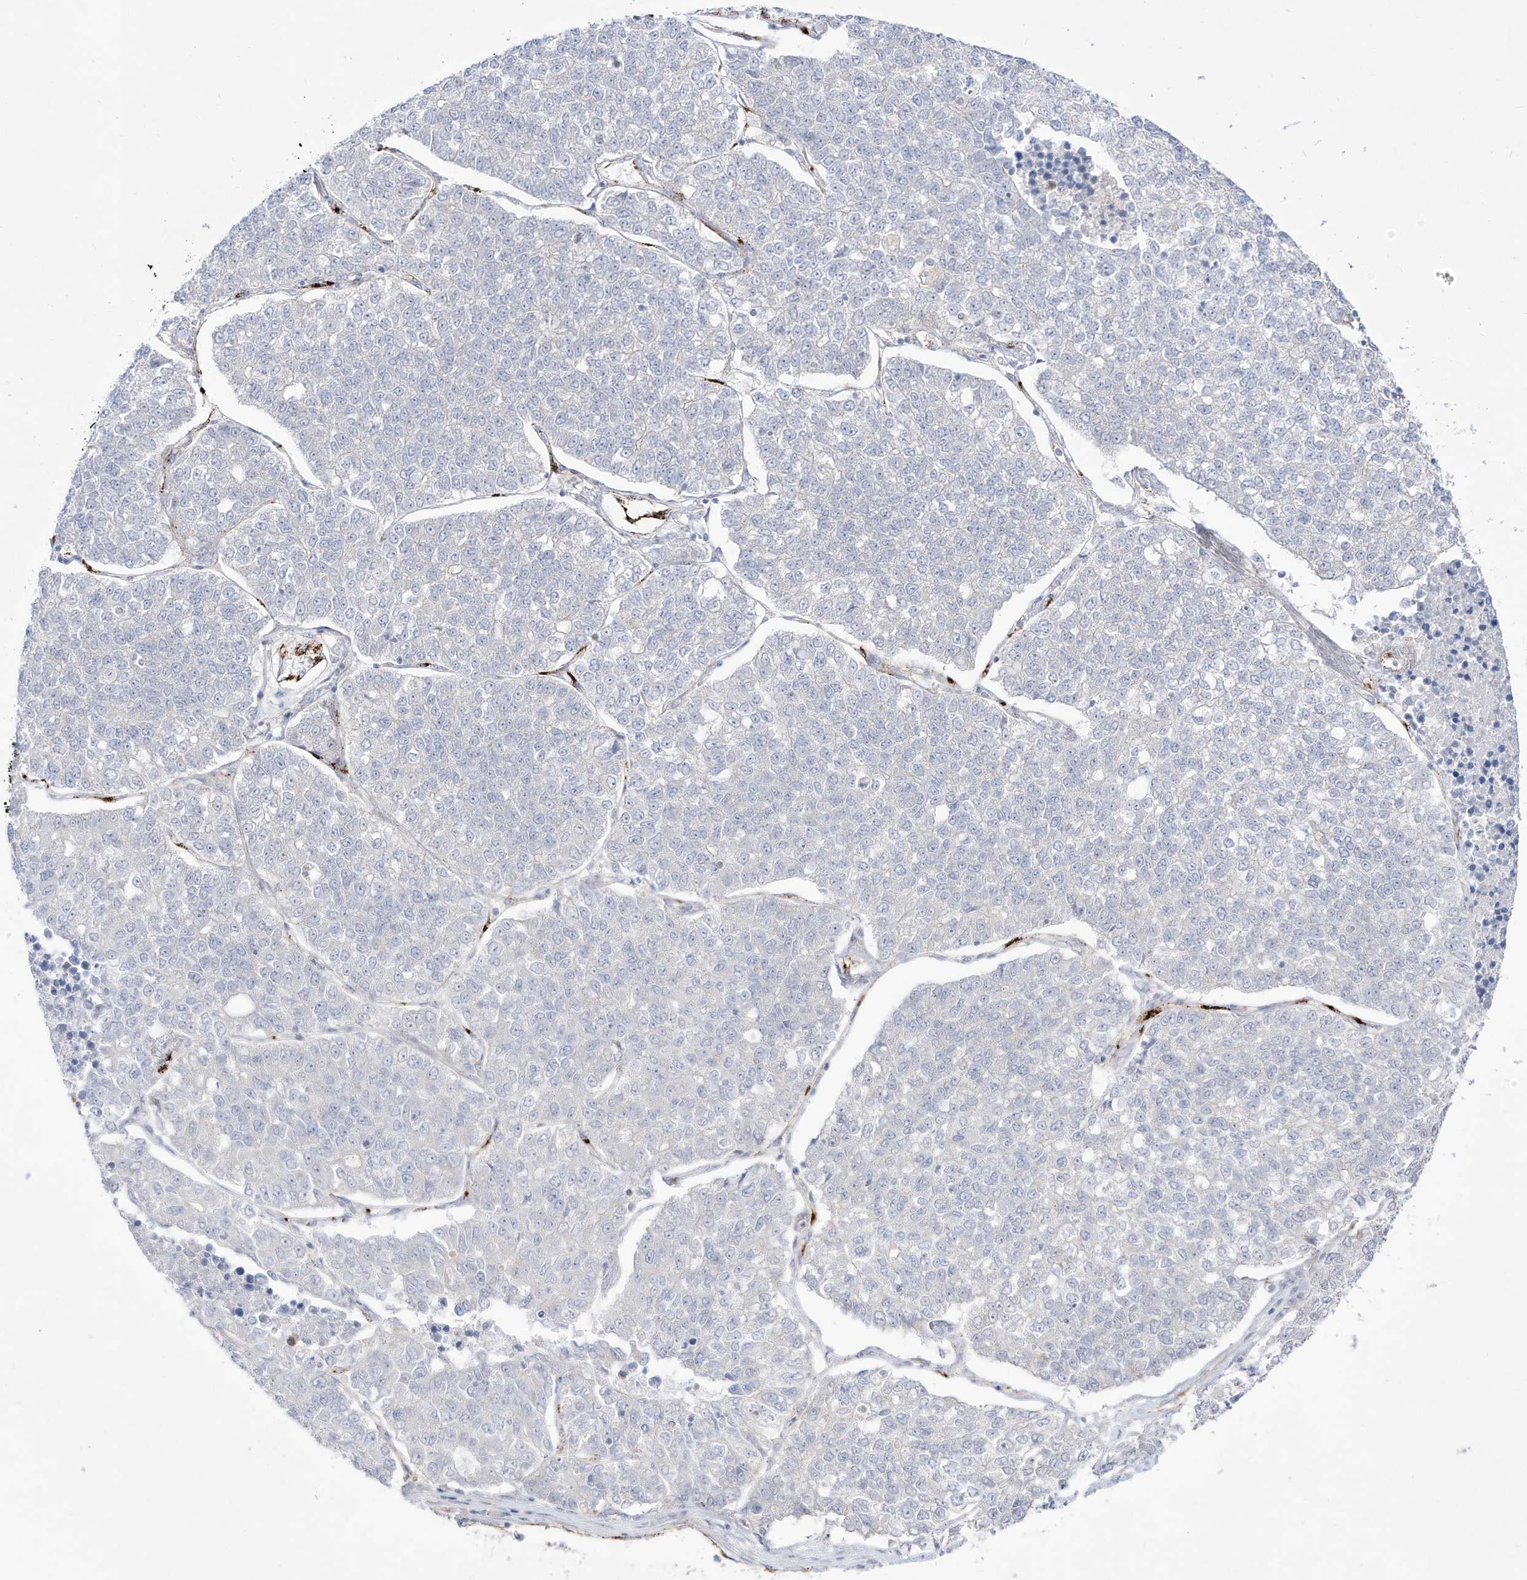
{"staining": {"intensity": "negative", "quantity": "none", "location": "none"}, "tissue": "lung cancer", "cell_type": "Tumor cells", "image_type": "cancer", "snomed": [{"axis": "morphology", "description": "Adenocarcinoma, NOS"}, {"axis": "topography", "description": "Lung"}], "caption": "An image of lung cancer (adenocarcinoma) stained for a protein shows no brown staining in tumor cells.", "gene": "ZGRF1", "patient": {"sex": "male", "age": 49}}